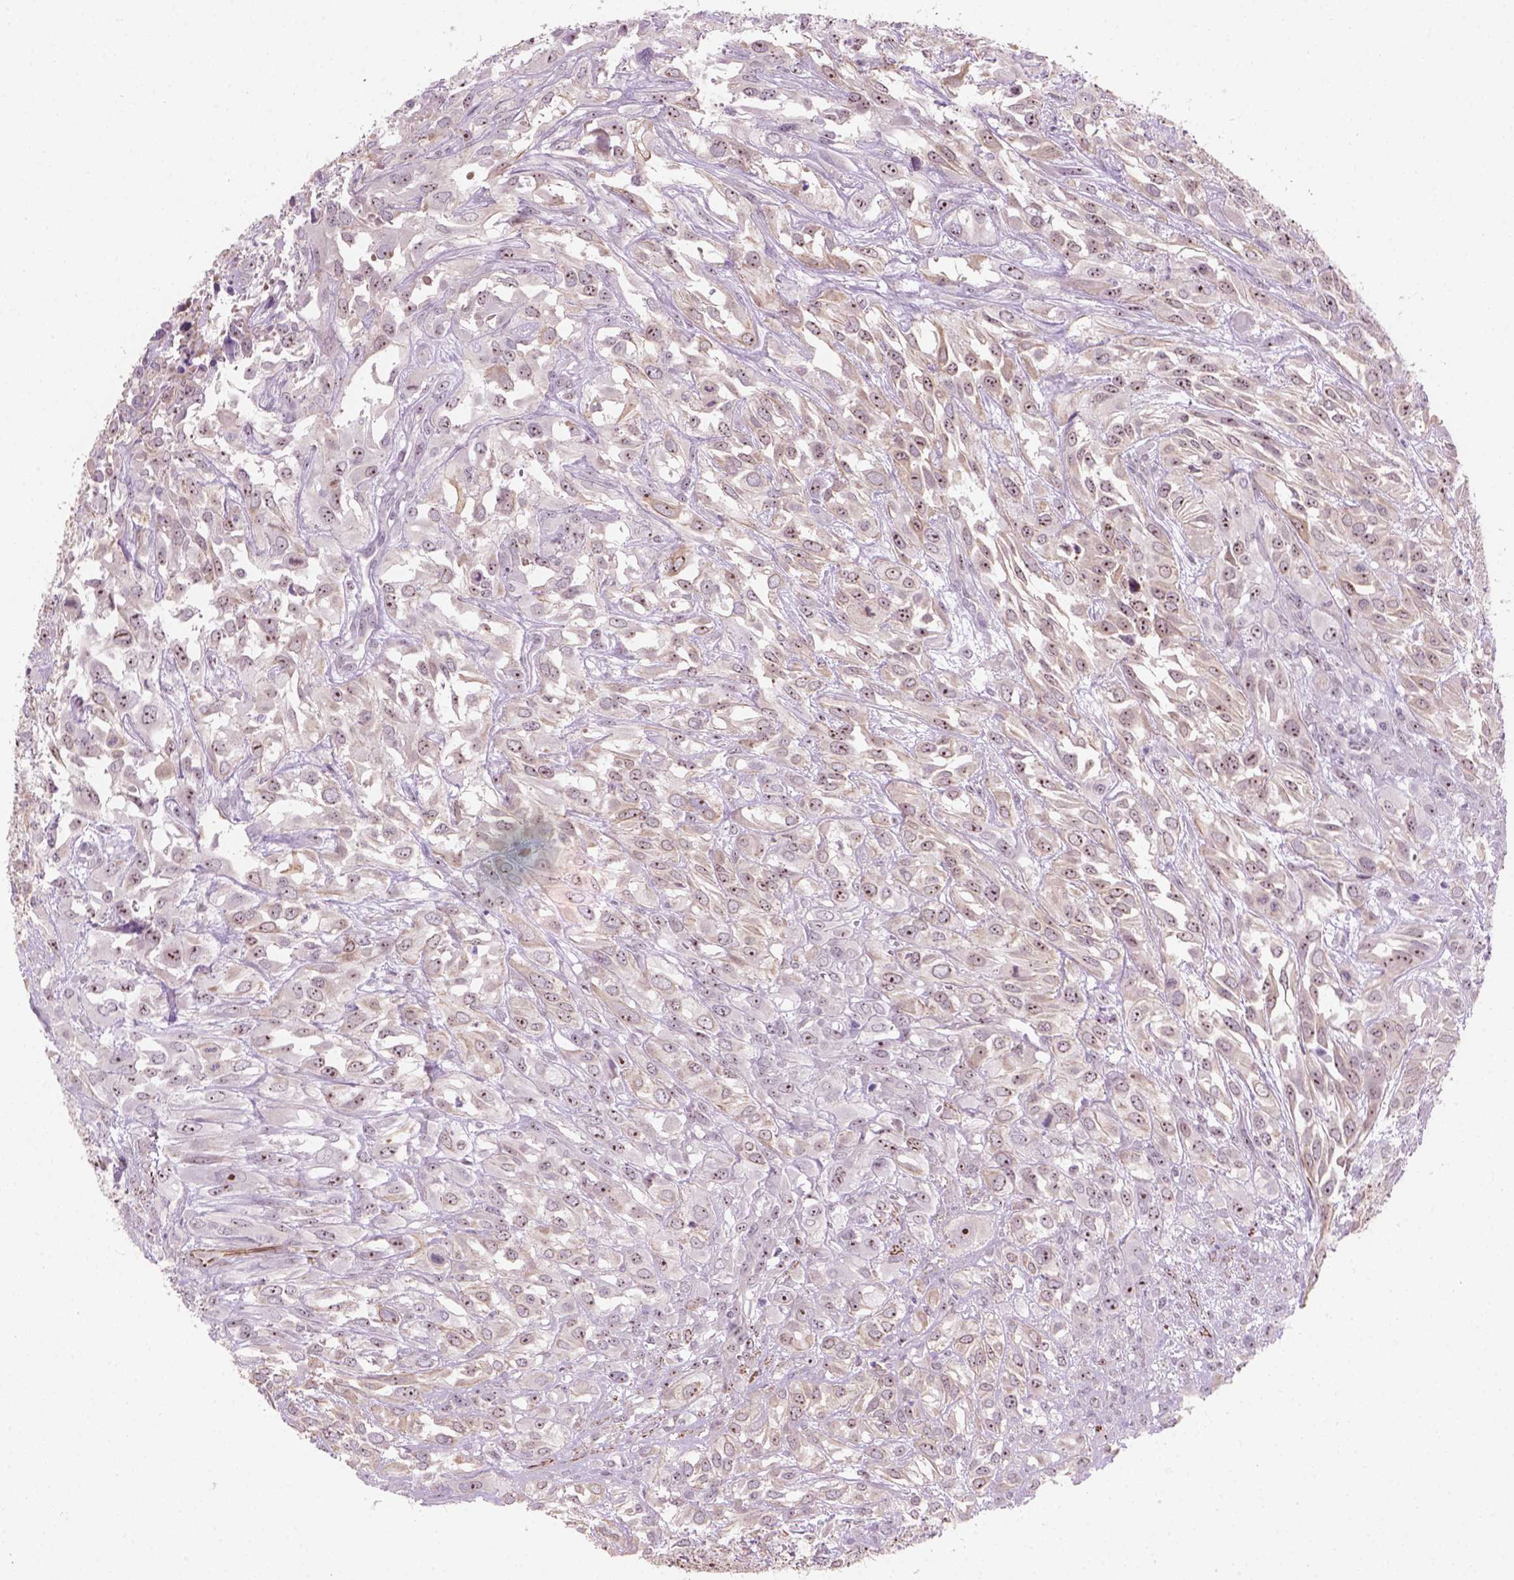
{"staining": {"intensity": "moderate", "quantity": ">75%", "location": "nuclear"}, "tissue": "urothelial cancer", "cell_type": "Tumor cells", "image_type": "cancer", "snomed": [{"axis": "morphology", "description": "Urothelial carcinoma, High grade"}, {"axis": "topography", "description": "Urinary bladder"}], "caption": "Moderate nuclear expression is seen in approximately >75% of tumor cells in high-grade urothelial carcinoma.", "gene": "RRS1", "patient": {"sex": "male", "age": 67}}